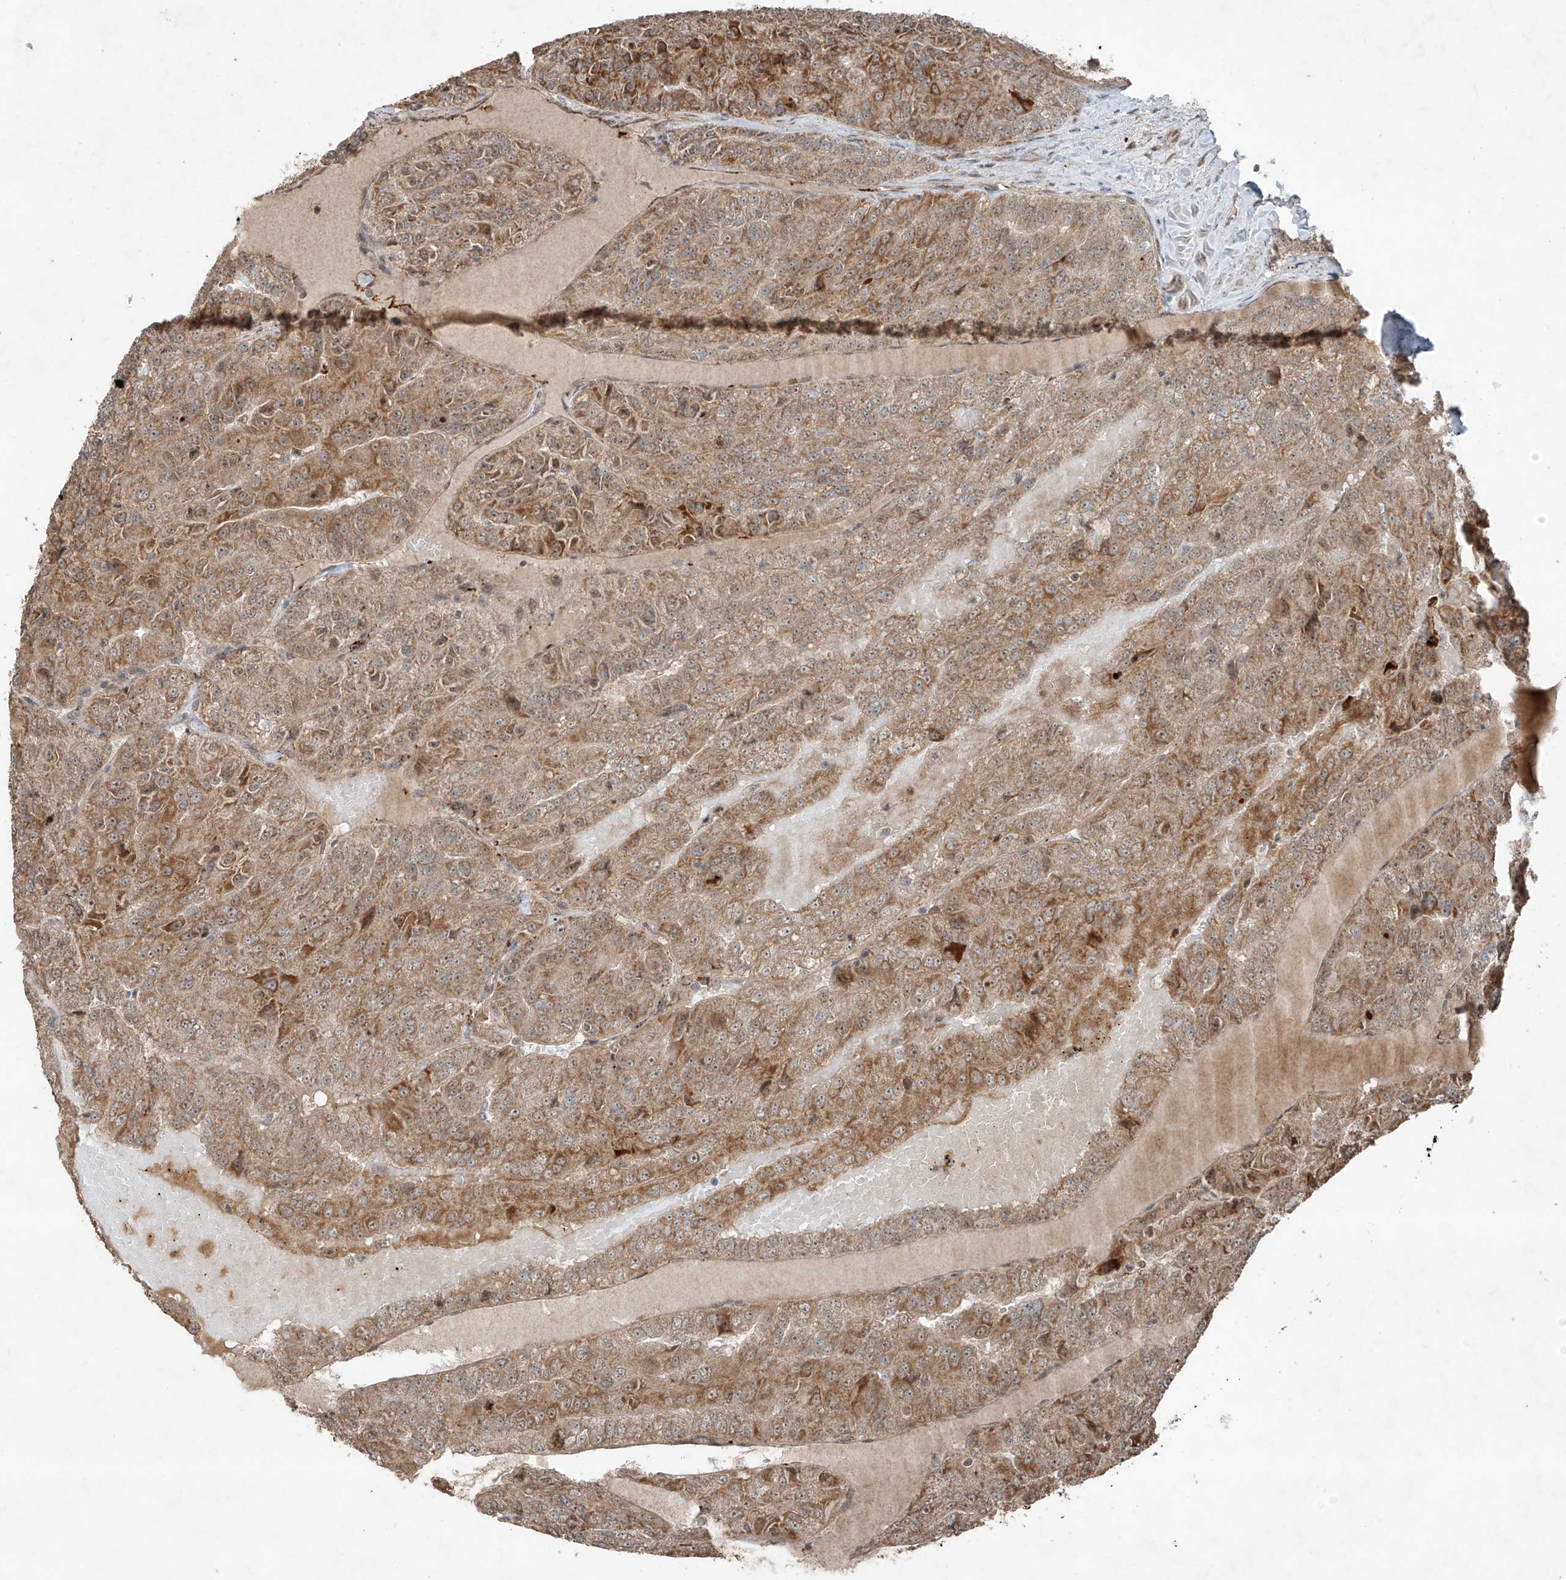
{"staining": {"intensity": "moderate", "quantity": ">75%", "location": "cytoplasmic/membranous"}, "tissue": "renal cancer", "cell_type": "Tumor cells", "image_type": "cancer", "snomed": [{"axis": "morphology", "description": "Adenocarcinoma, NOS"}, {"axis": "topography", "description": "Kidney"}], "caption": "Tumor cells exhibit medium levels of moderate cytoplasmic/membranous positivity in approximately >75% of cells in renal adenocarcinoma.", "gene": "ZNF620", "patient": {"sex": "female", "age": 63}}